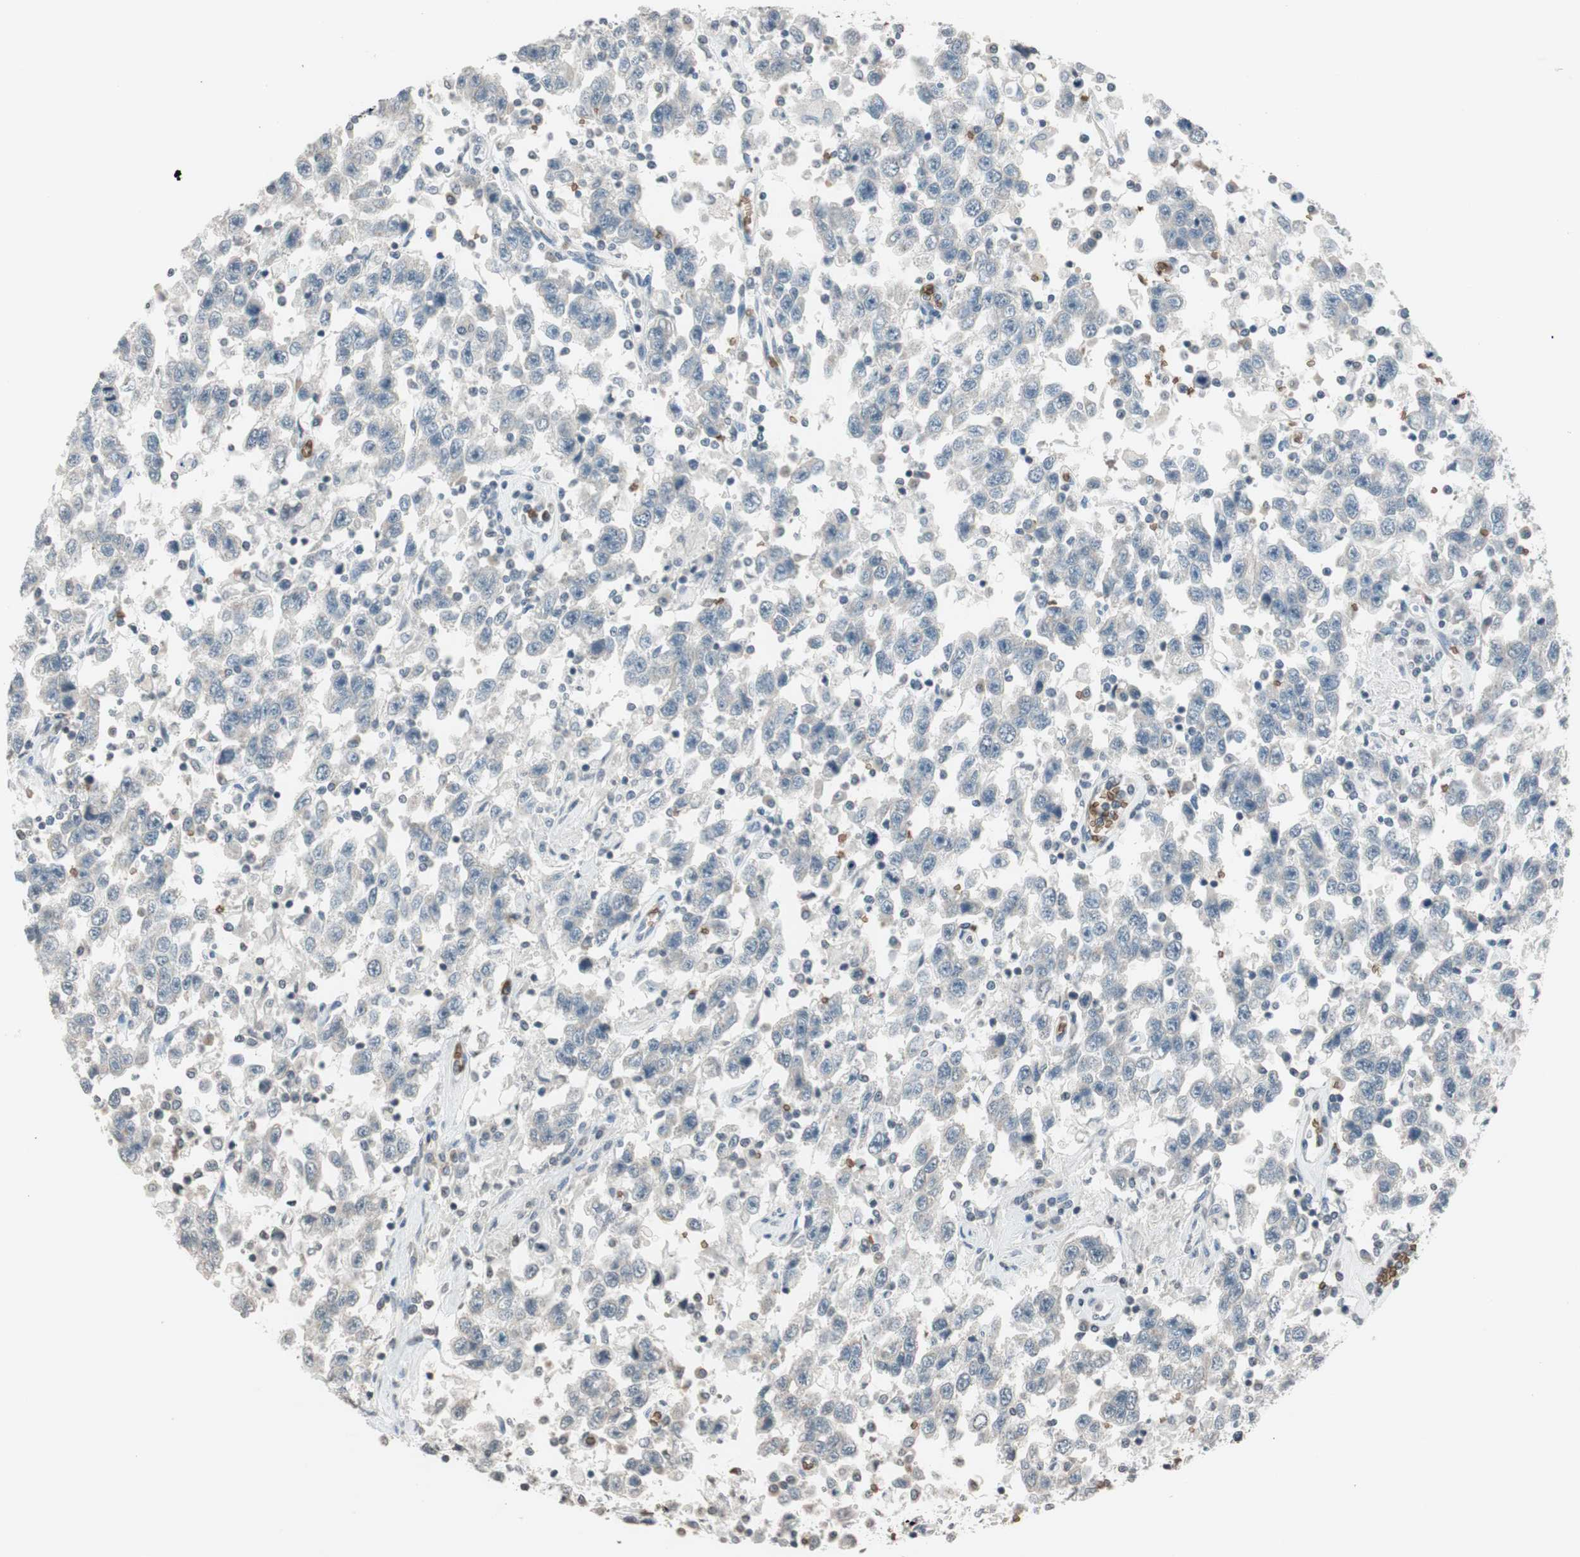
{"staining": {"intensity": "negative", "quantity": "none", "location": "none"}, "tissue": "testis cancer", "cell_type": "Tumor cells", "image_type": "cancer", "snomed": [{"axis": "morphology", "description": "Seminoma, NOS"}, {"axis": "topography", "description": "Testis"}], "caption": "This is an immunohistochemistry histopathology image of testis cancer. There is no positivity in tumor cells.", "gene": "GYPC", "patient": {"sex": "male", "age": 41}}